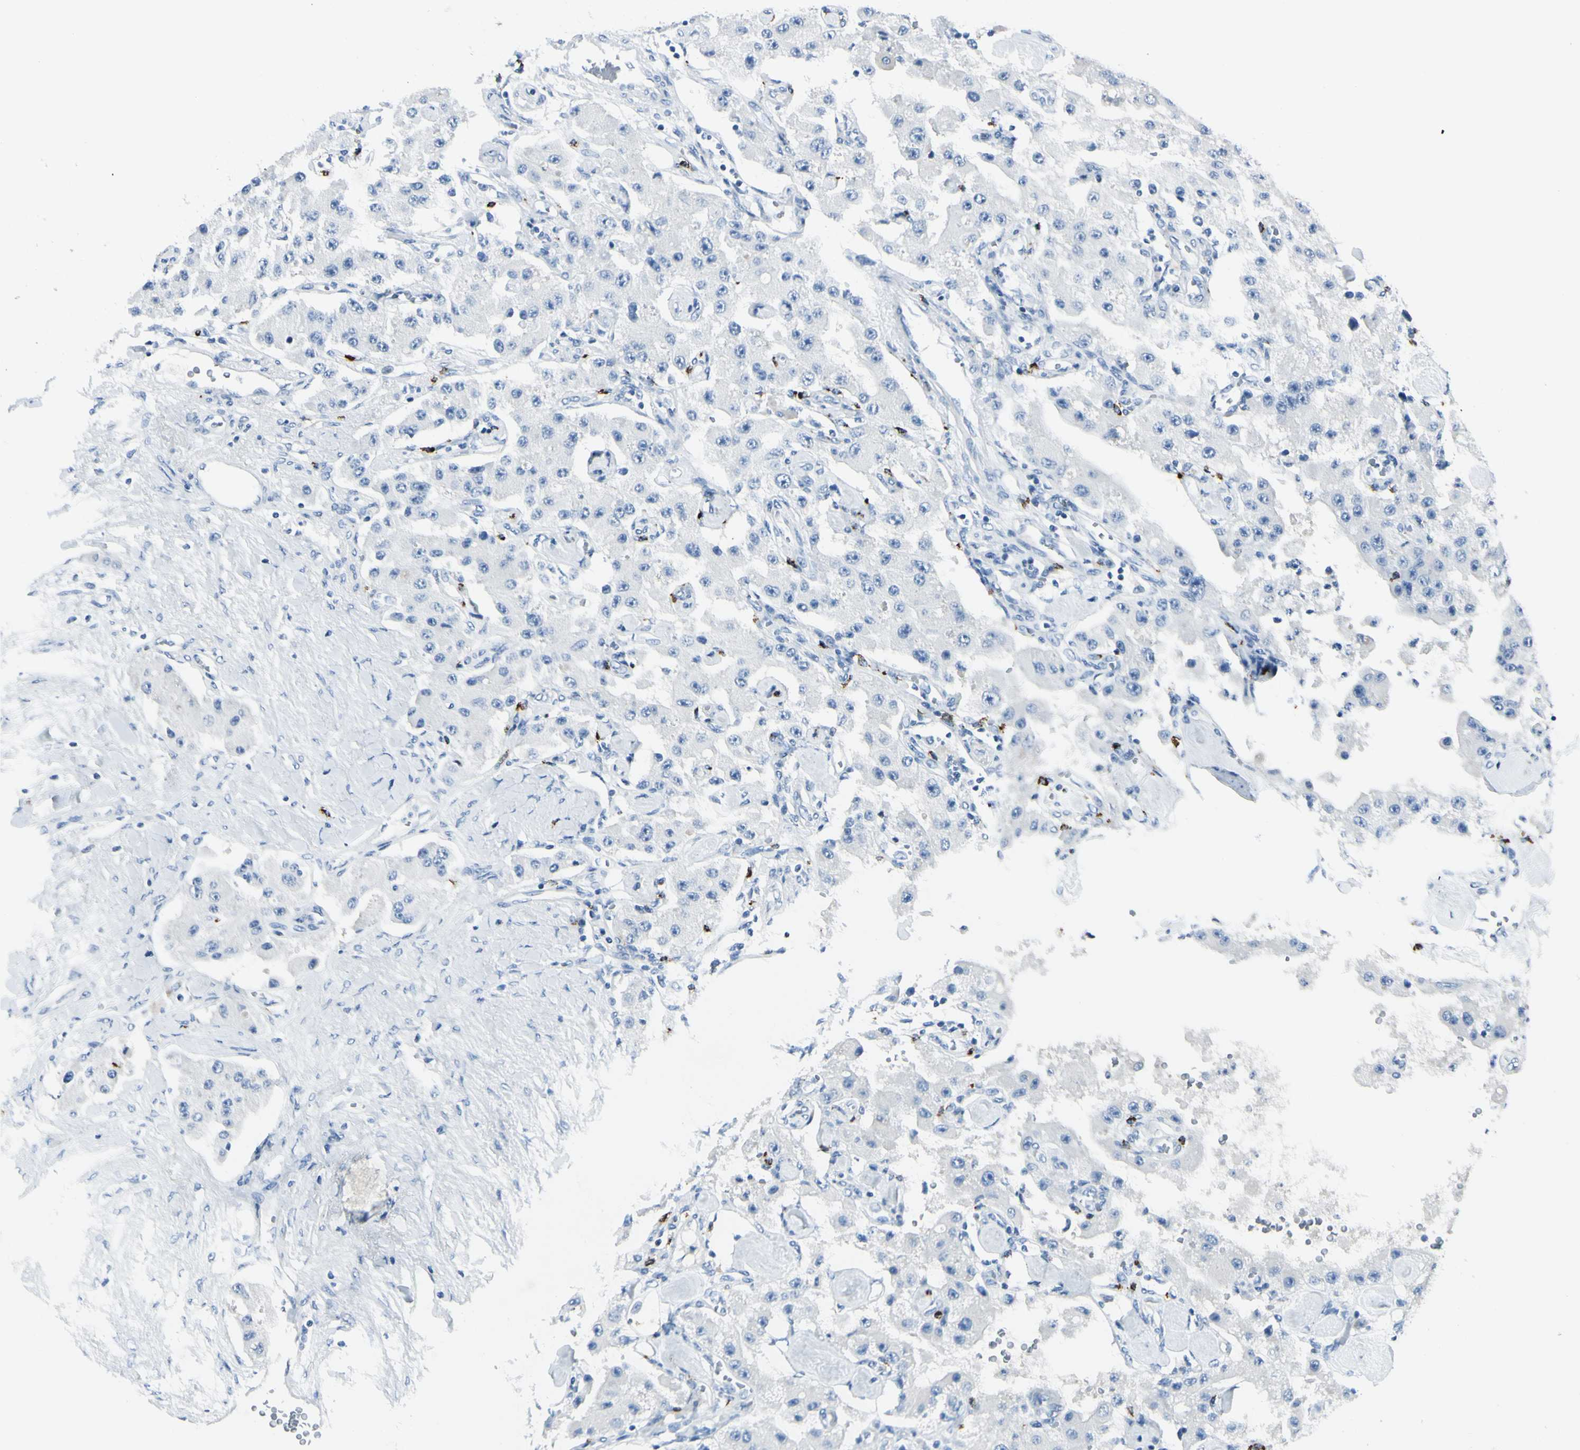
{"staining": {"intensity": "negative", "quantity": "none", "location": "none"}, "tissue": "carcinoid", "cell_type": "Tumor cells", "image_type": "cancer", "snomed": [{"axis": "morphology", "description": "Carcinoid, malignant, NOS"}, {"axis": "topography", "description": "Pancreas"}], "caption": "IHC of human carcinoid demonstrates no expression in tumor cells.", "gene": "DLG4", "patient": {"sex": "male", "age": 41}}